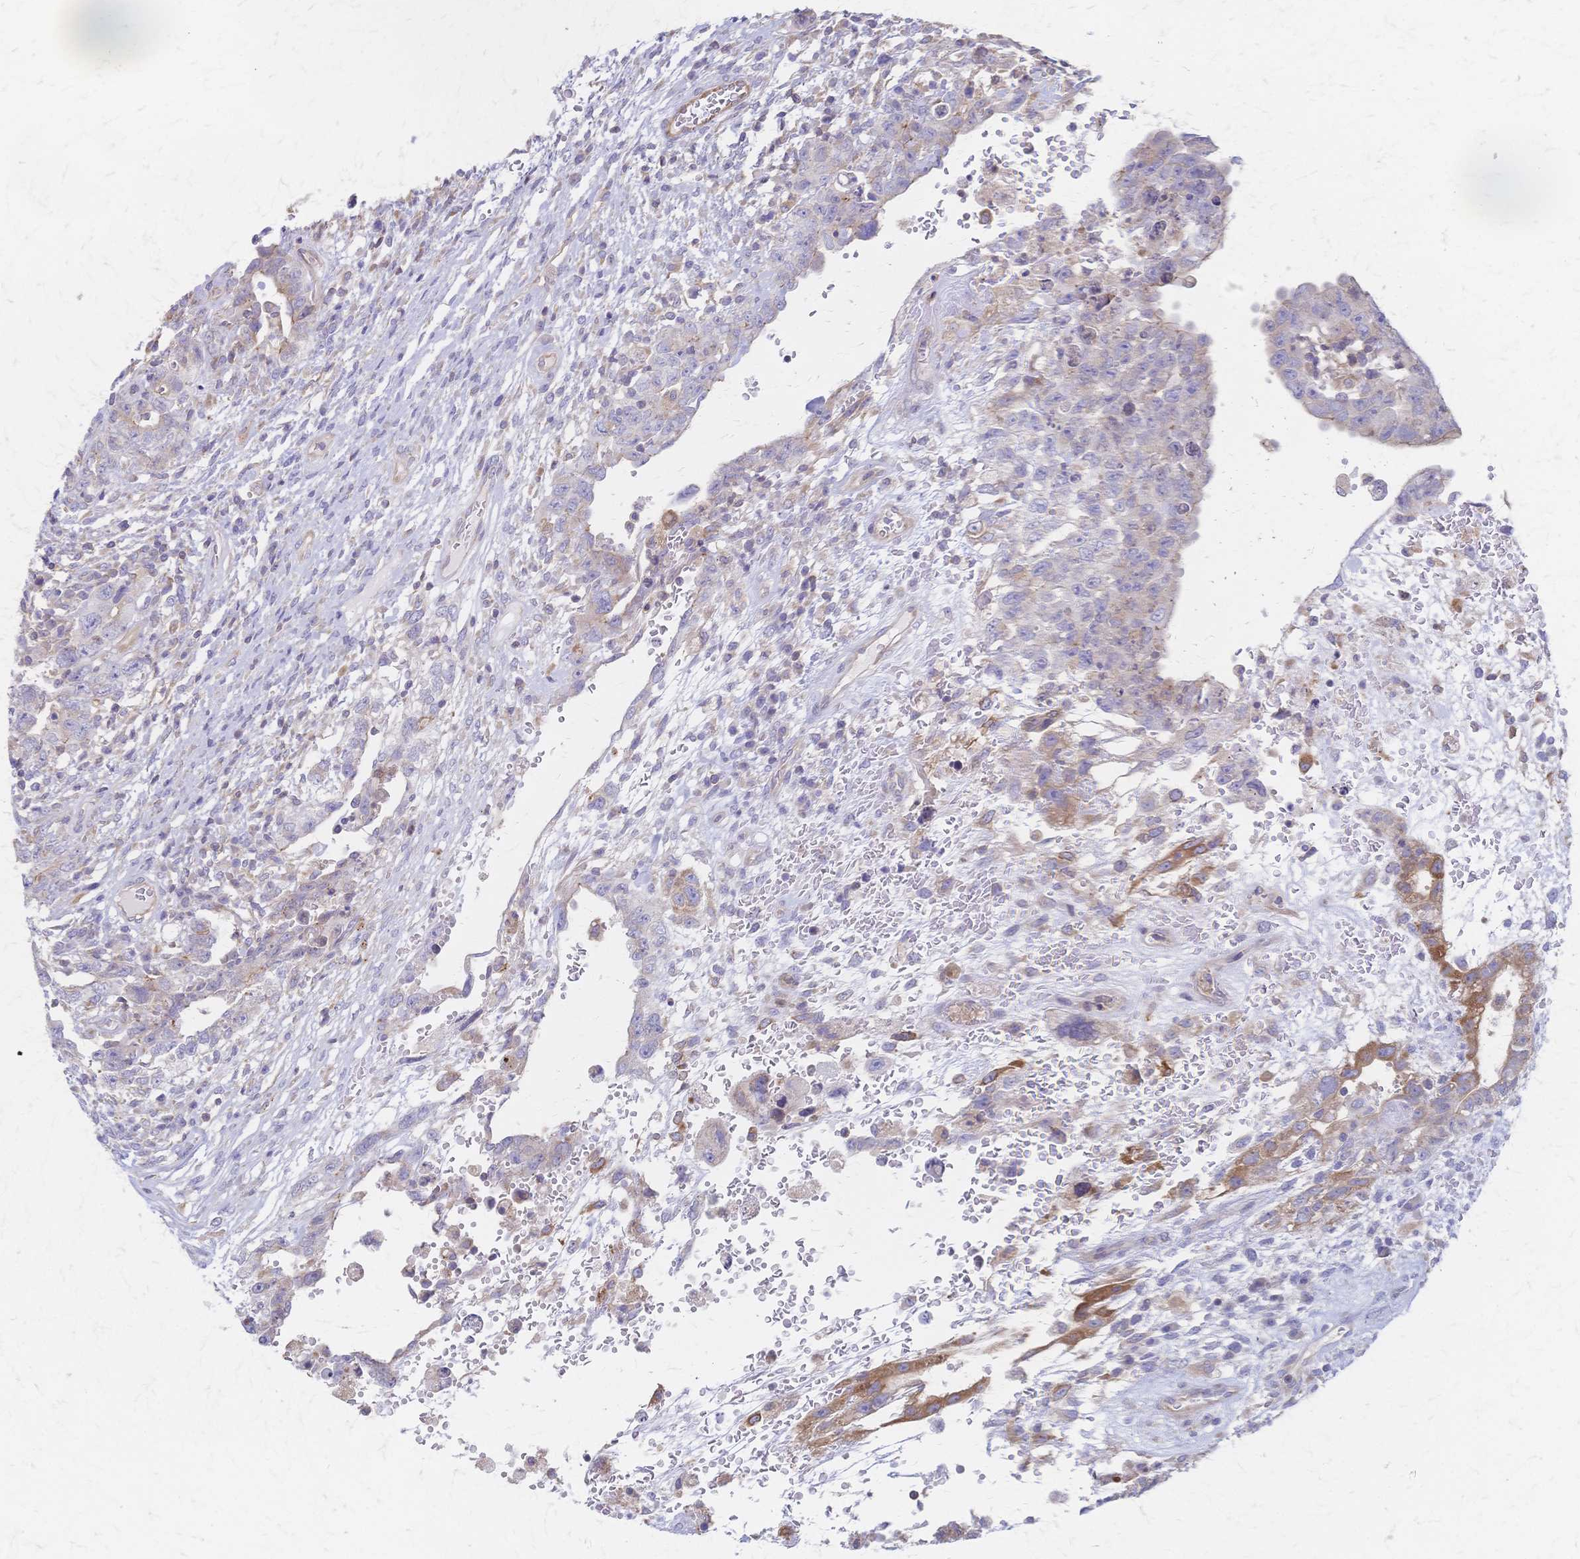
{"staining": {"intensity": "moderate", "quantity": "<25%", "location": "cytoplasmic/membranous"}, "tissue": "testis cancer", "cell_type": "Tumor cells", "image_type": "cancer", "snomed": [{"axis": "morphology", "description": "Carcinoma, Embryonal, NOS"}, {"axis": "topography", "description": "Testis"}], "caption": "Testis cancer (embryonal carcinoma) tissue displays moderate cytoplasmic/membranous positivity in approximately <25% of tumor cells", "gene": "CYB5A", "patient": {"sex": "male", "age": 26}}